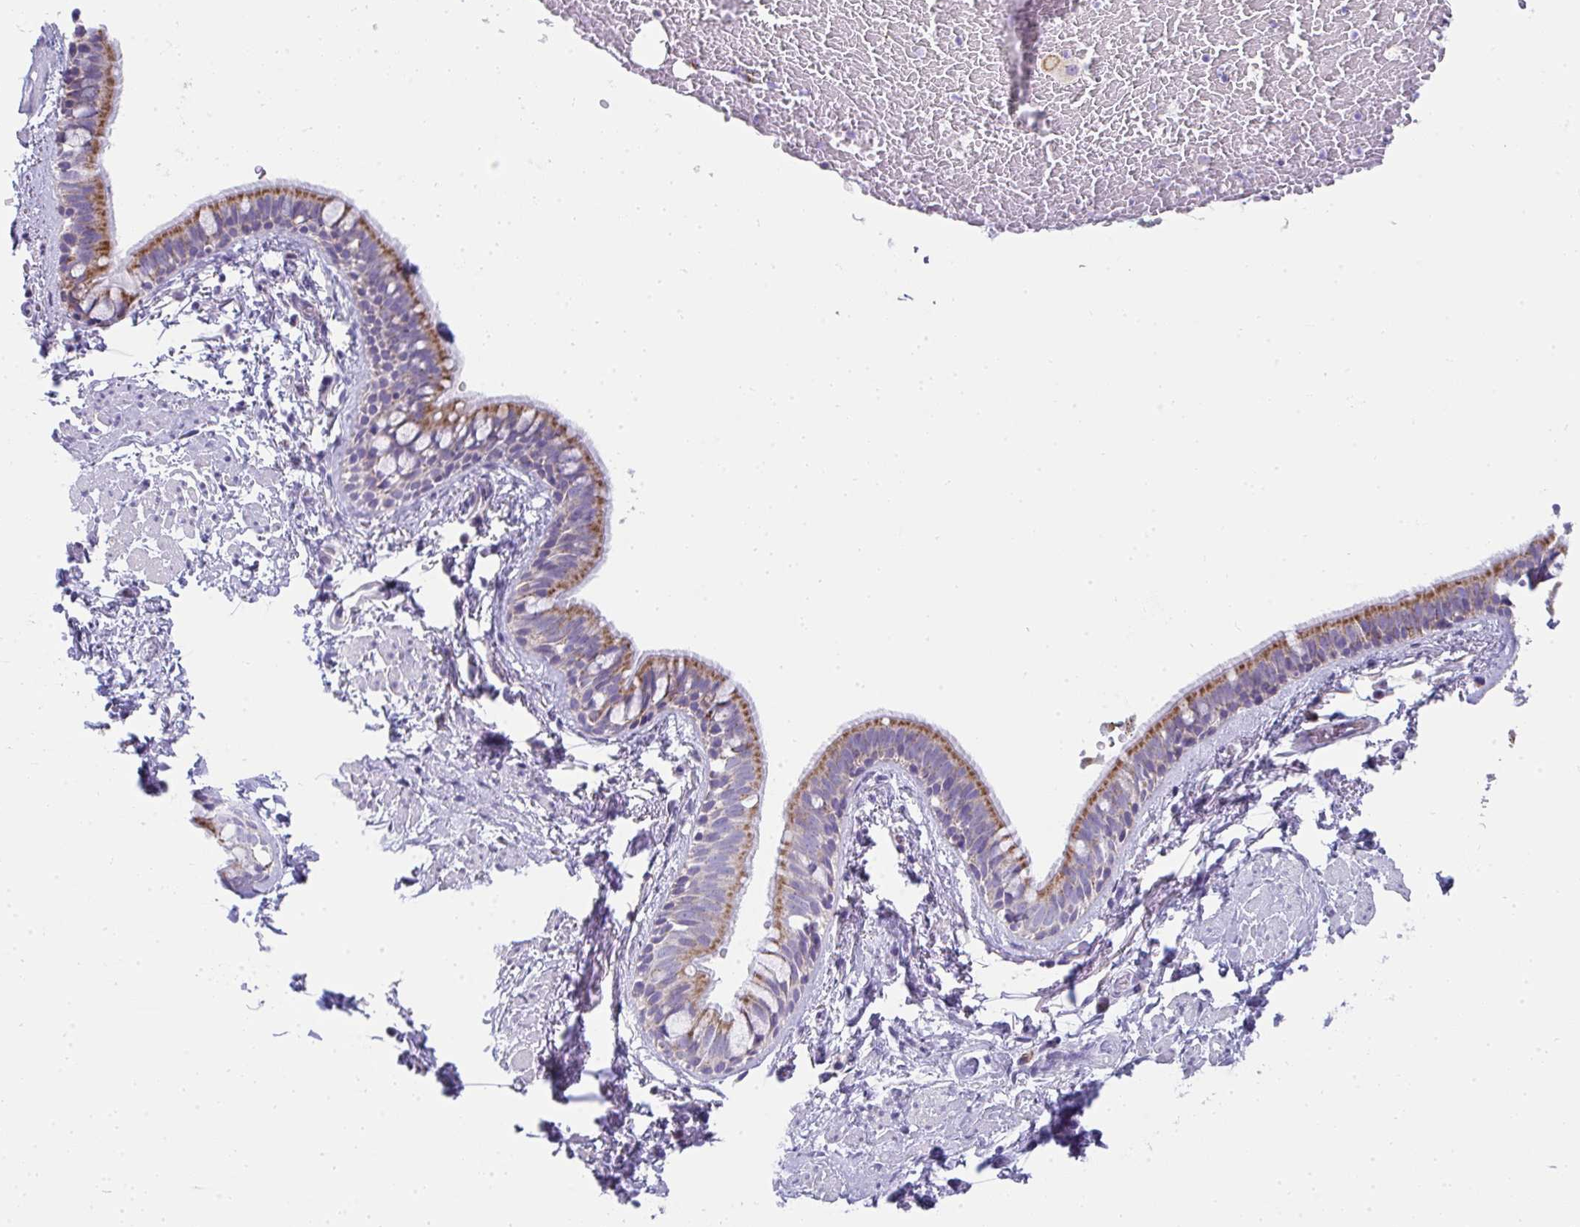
{"staining": {"intensity": "moderate", "quantity": "25%-75%", "location": "cytoplasmic/membranous"}, "tissue": "bronchus", "cell_type": "Respiratory epithelial cells", "image_type": "normal", "snomed": [{"axis": "morphology", "description": "Normal tissue, NOS"}, {"axis": "topography", "description": "Lymph node"}, {"axis": "topography", "description": "Cartilage tissue"}, {"axis": "topography", "description": "Bronchus"}], "caption": "IHC of unremarkable bronchus shows medium levels of moderate cytoplasmic/membranous positivity in about 25%-75% of respiratory epithelial cells.", "gene": "SLC6A1", "patient": {"sex": "female", "age": 70}}